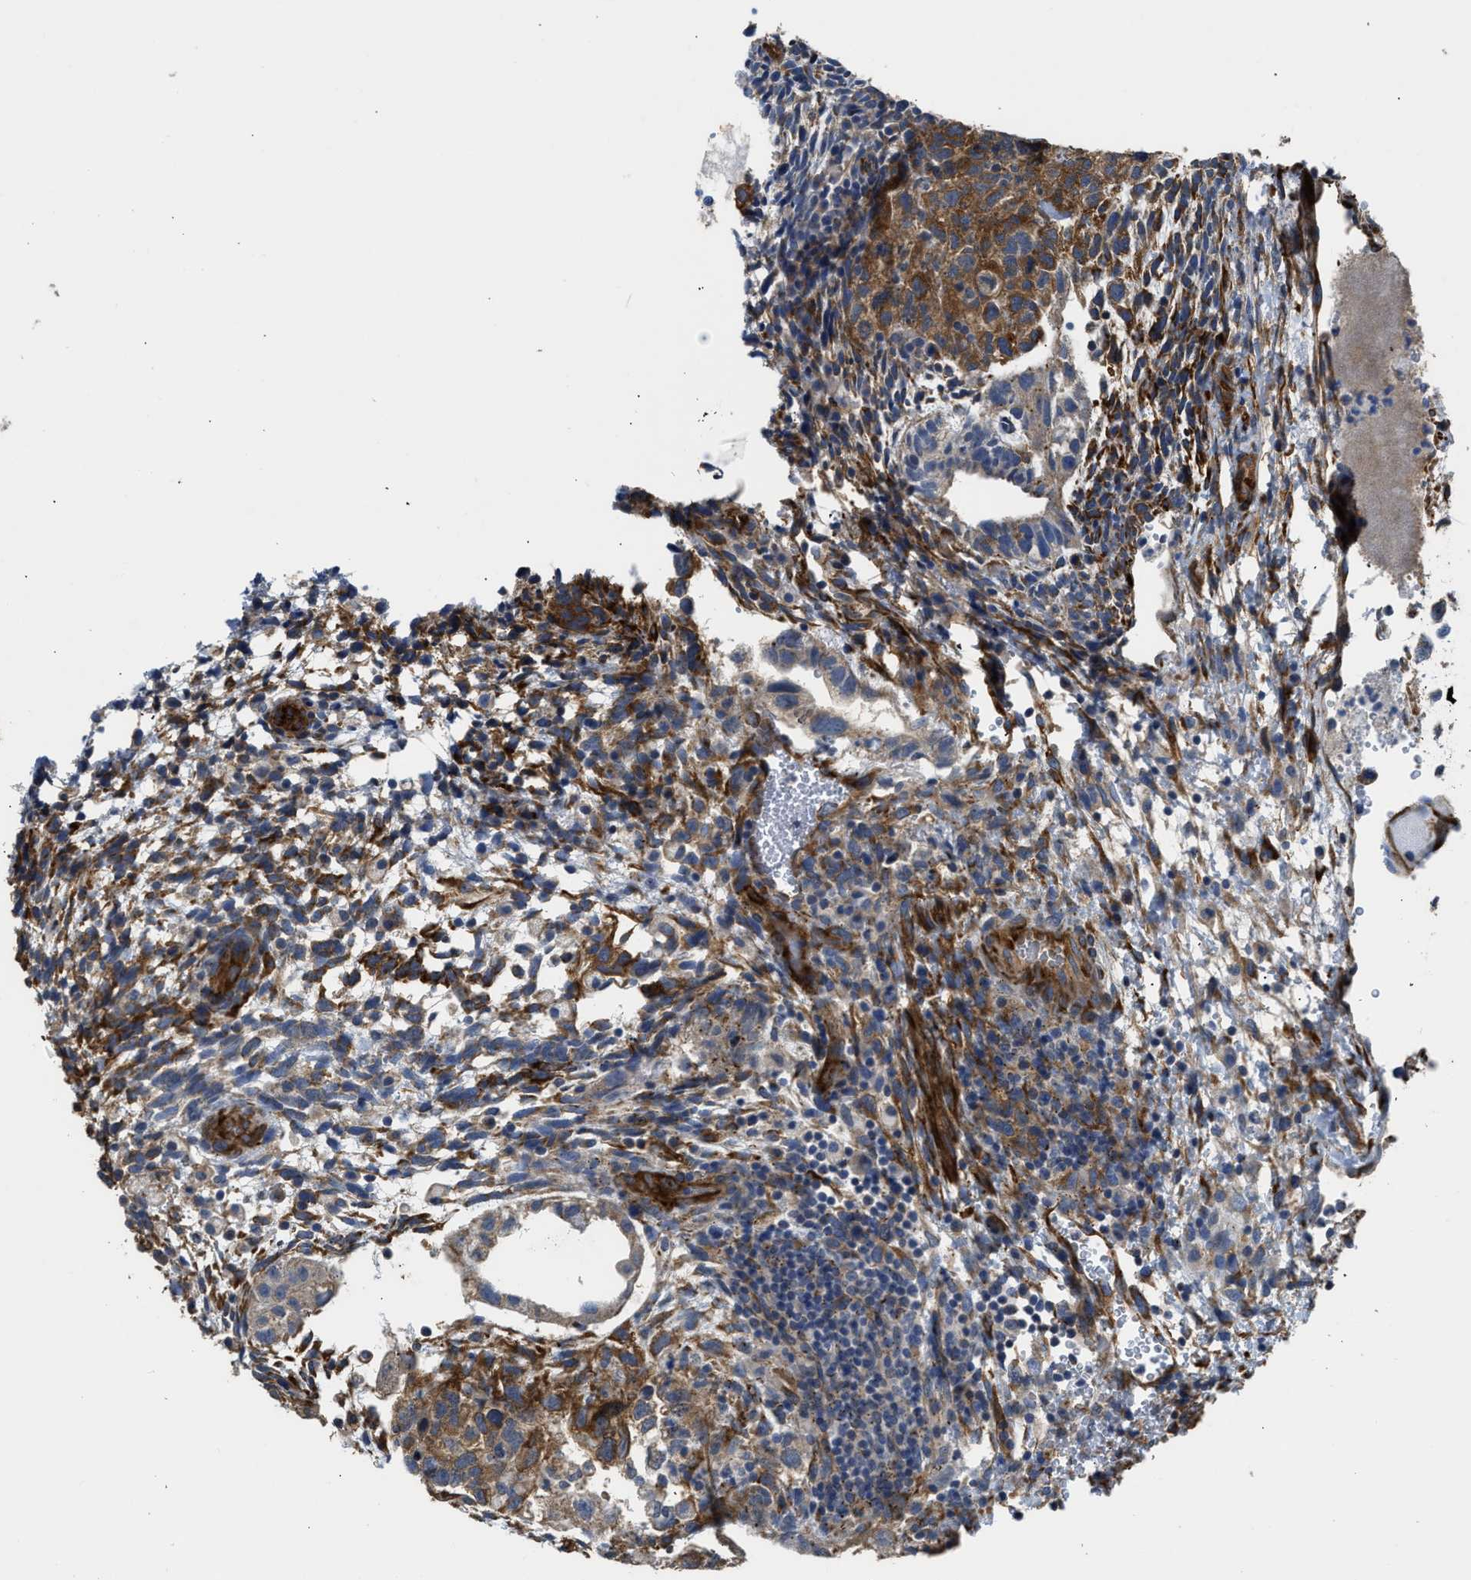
{"staining": {"intensity": "moderate", "quantity": ">75%", "location": "cytoplasmic/membranous"}, "tissue": "testis cancer", "cell_type": "Tumor cells", "image_type": "cancer", "snomed": [{"axis": "morphology", "description": "Carcinoma, Embryonal, NOS"}, {"axis": "topography", "description": "Testis"}], "caption": "This image exhibits immunohistochemistry (IHC) staining of human testis embryonal carcinoma, with medium moderate cytoplasmic/membranous staining in approximately >75% of tumor cells.", "gene": "ZSWIM5", "patient": {"sex": "male", "age": 36}}